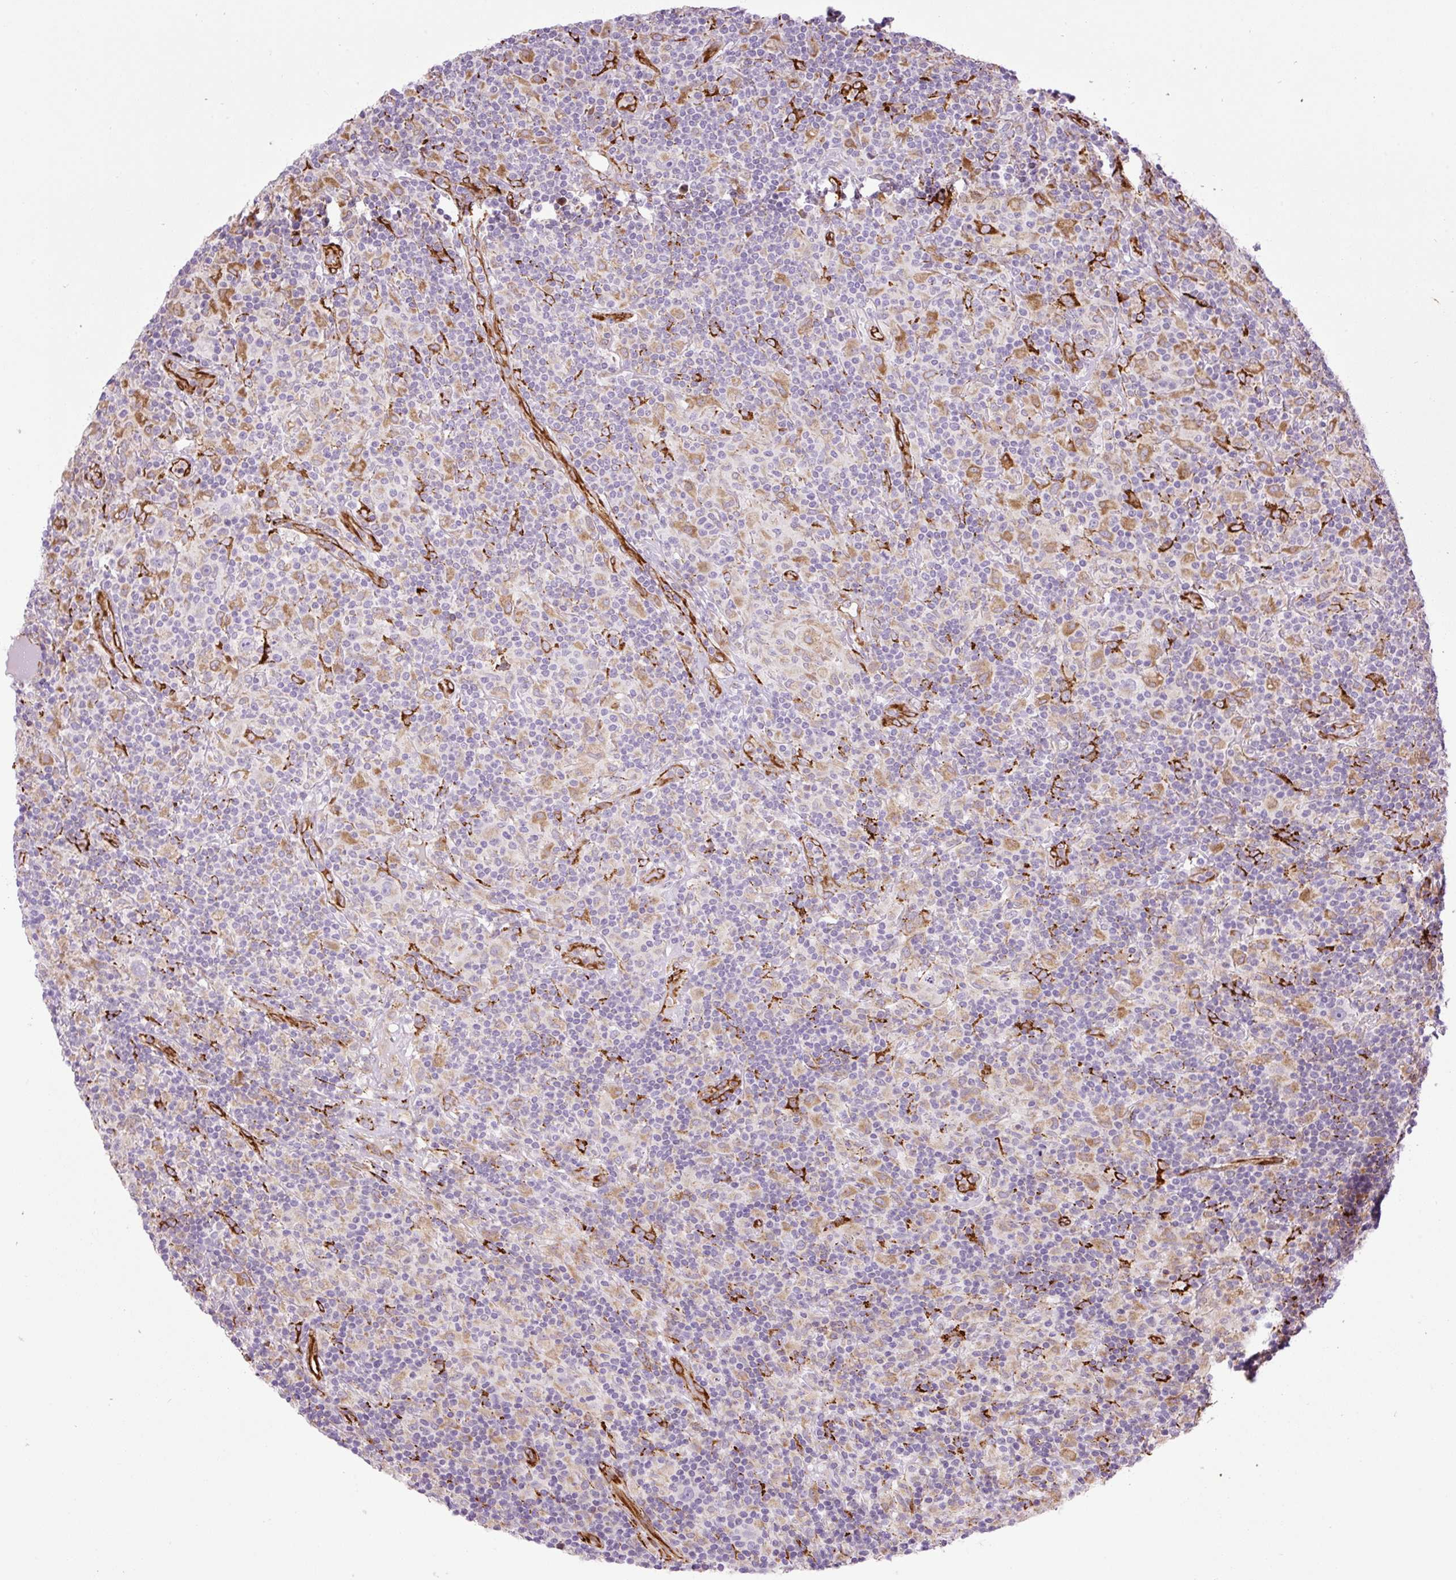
{"staining": {"intensity": "negative", "quantity": "none", "location": "none"}, "tissue": "lymphoma", "cell_type": "Tumor cells", "image_type": "cancer", "snomed": [{"axis": "morphology", "description": "Hodgkin's disease, NOS"}, {"axis": "topography", "description": "Lymph node"}], "caption": "A high-resolution micrograph shows immunohistochemistry staining of lymphoma, which demonstrates no significant expression in tumor cells.", "gene": "RAB30", "patient": {"sex": "male", "age": 70}}